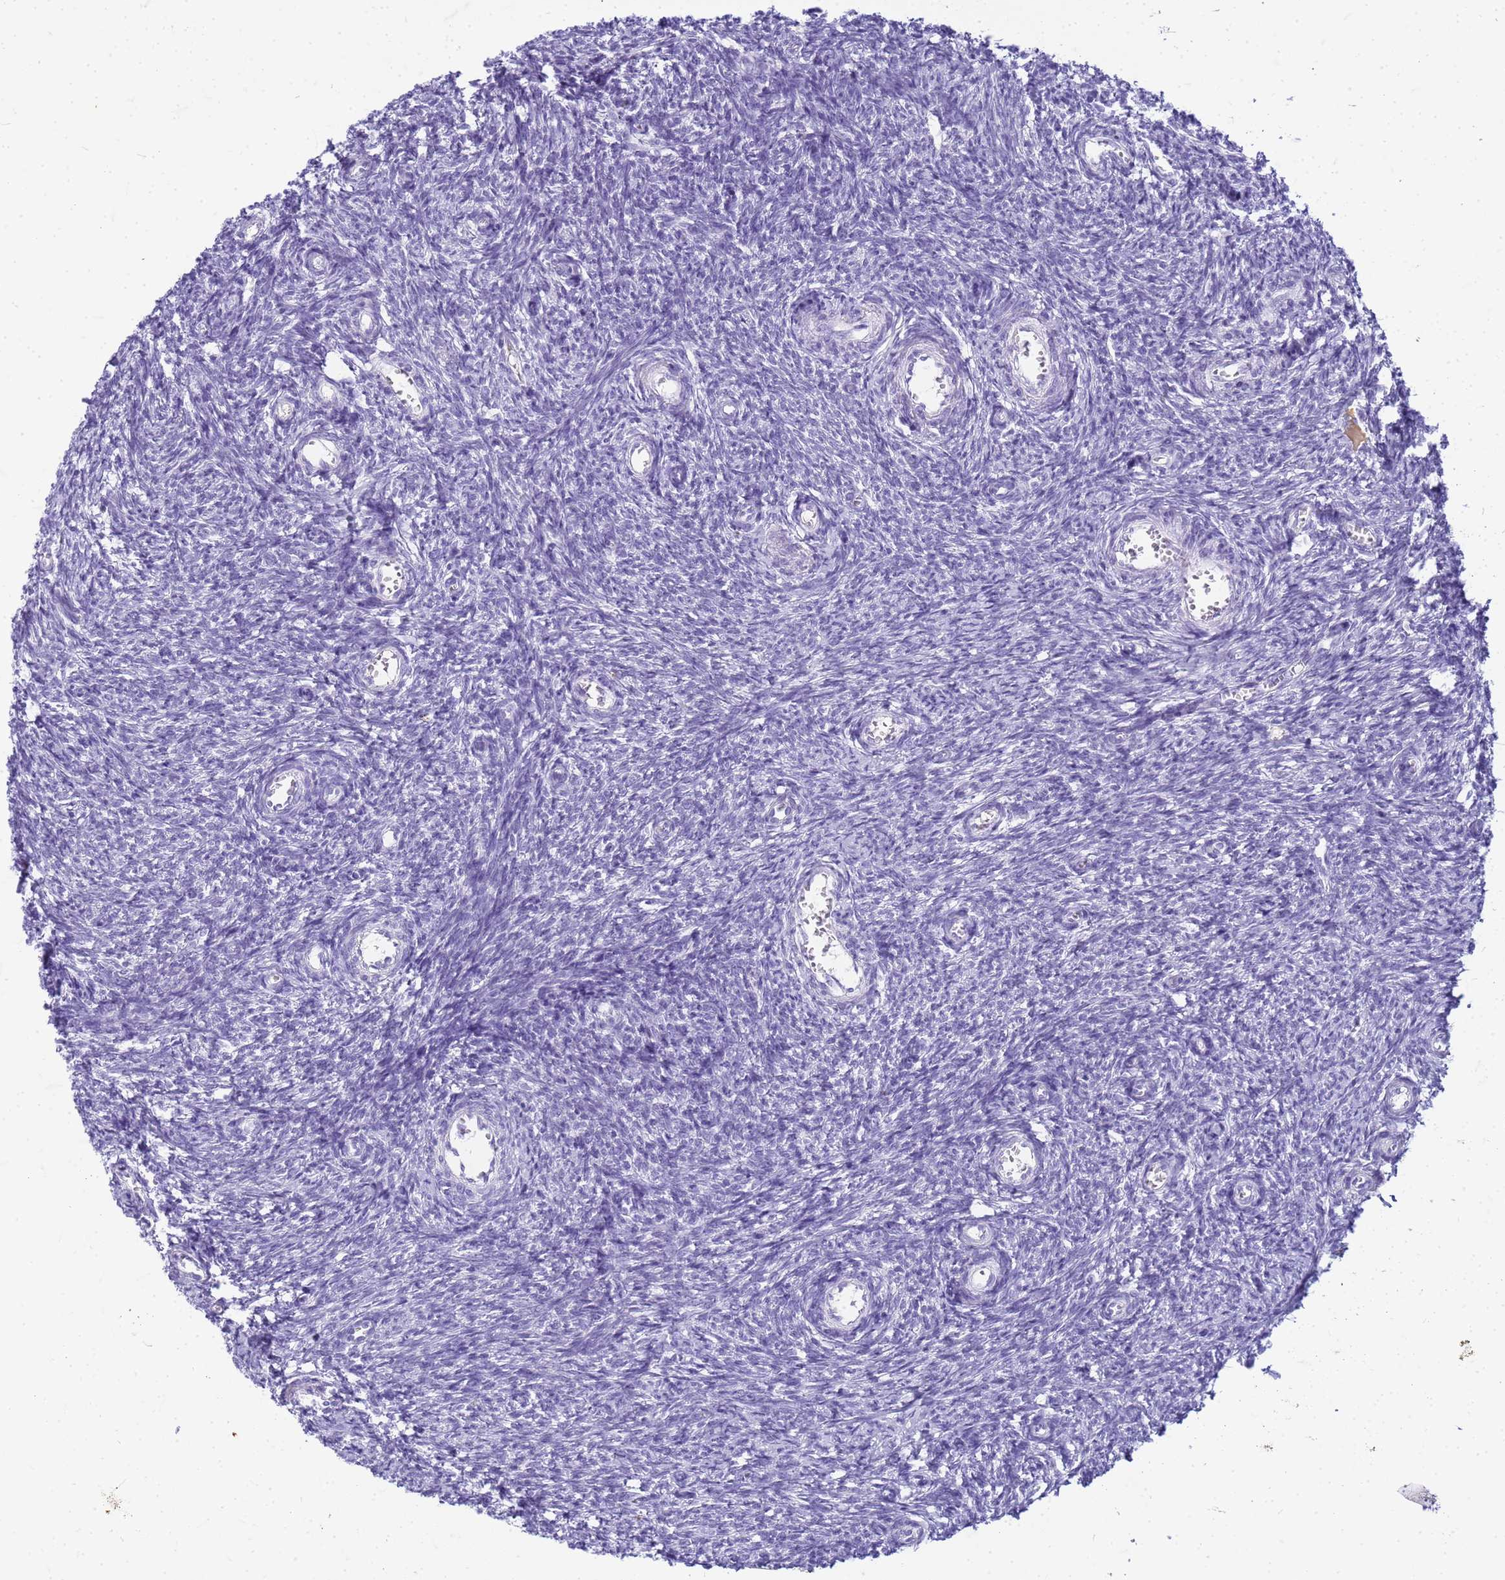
{"staining": {"intensity": "negative", "quantity": "none", "location": "none"}, "tissue": "ovary", "cell_type": "Follicle cells", "image_type": "normal", "snomed": [{"axis": "morphology", "description": "Normal tissue, NOS"}, {"axis": "topography", "description": "Ovary"}], "caption": "A high-resolution photomicrograph shows immunohistochemistry (IHC) staining of unremarkable ovary, which reveals no significant positivity in follicle cells. Brightfield microscopy of immunohistochemistry (IHC) stained with DAB (3,3'-diaminobenzidine) (brown) and hematoxylin (blue), captured at high magnification.", "gene": "CFAP100", "patient": {"sex": "female", "age": 44}}